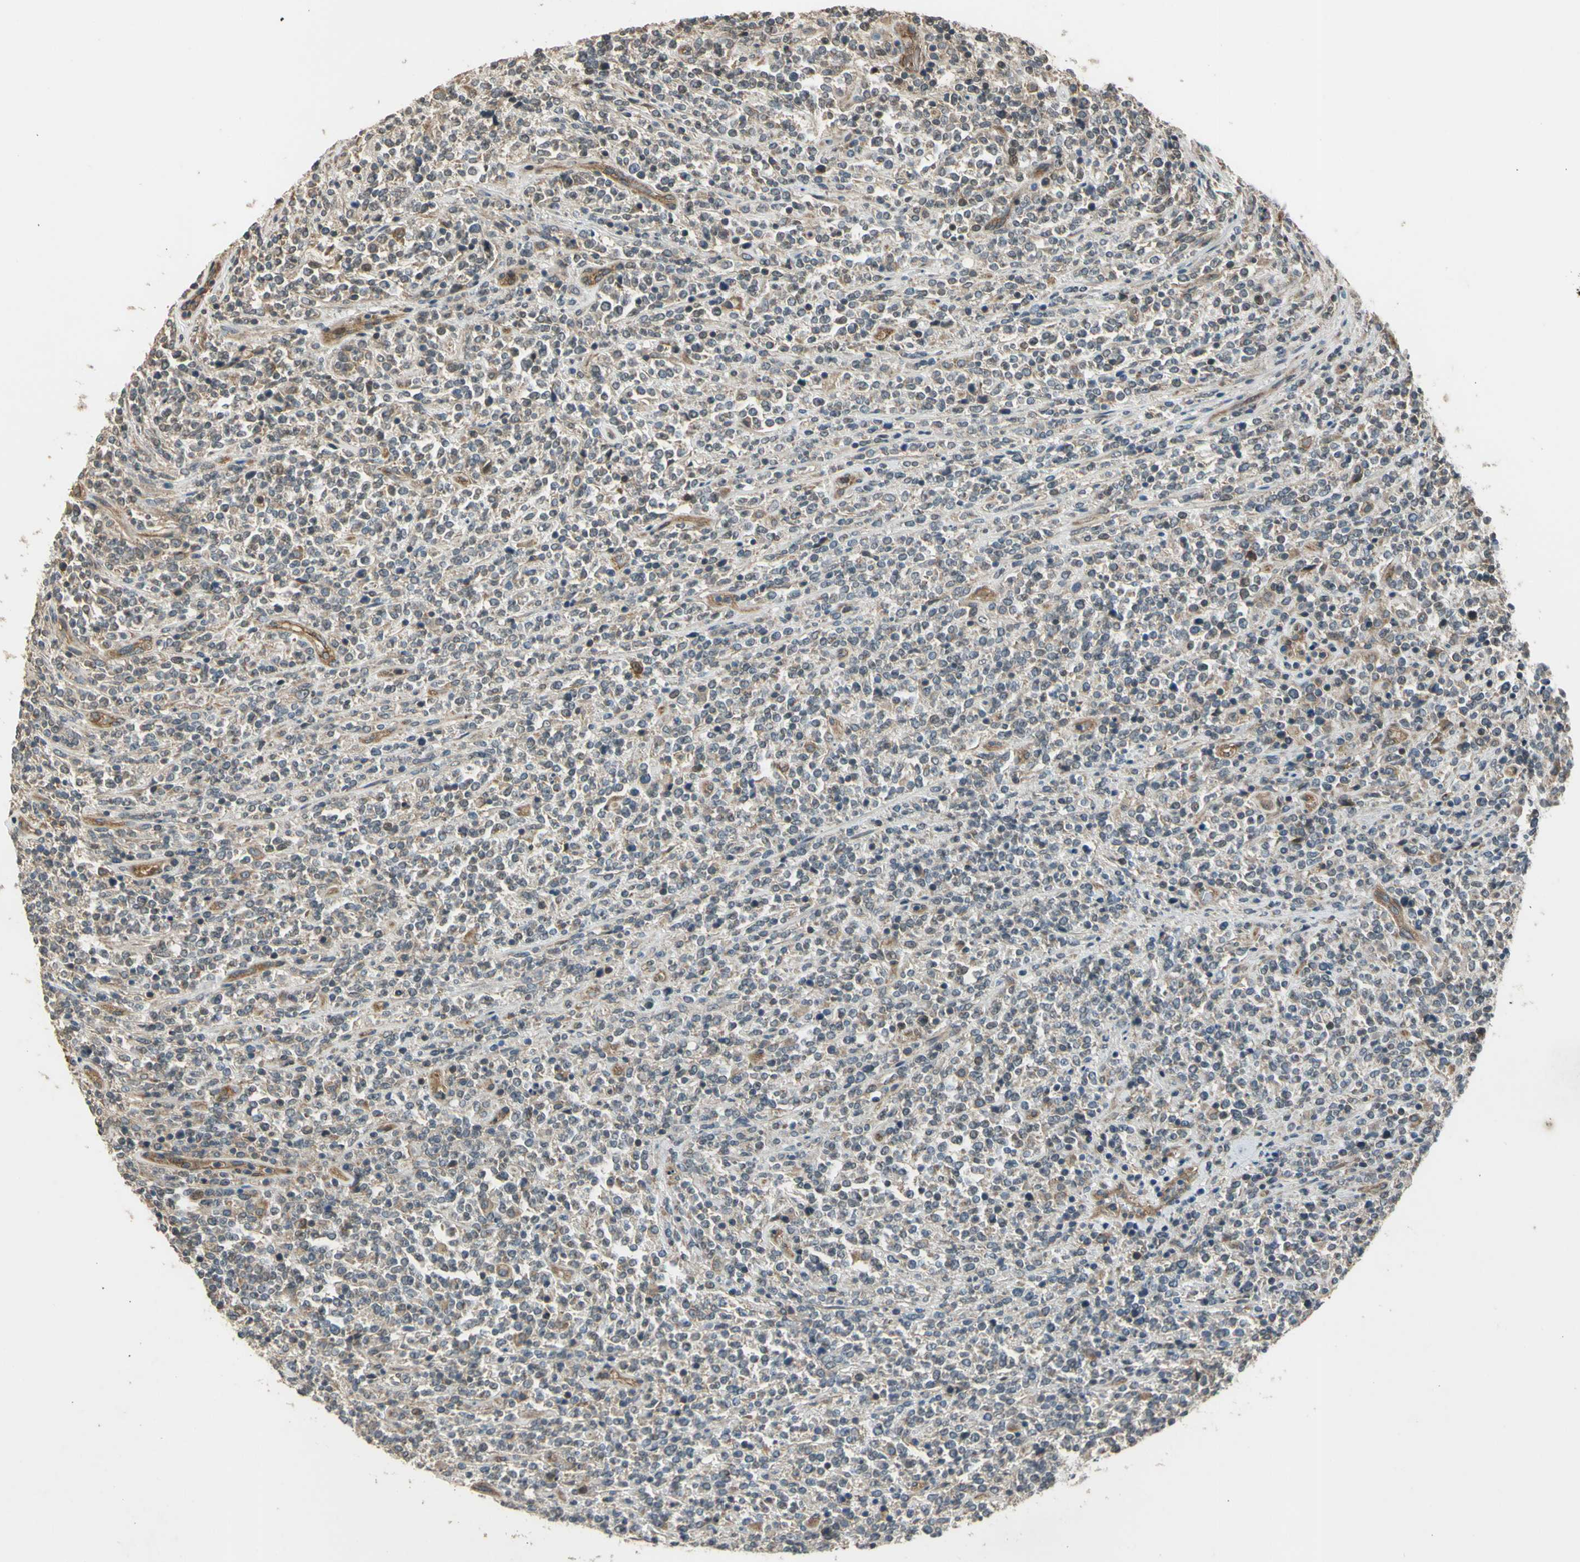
{"staining": {"intensity": "weak", "quantity": "25%-75%", "location": "cytoplasmic/membranous"}, "tissue": "lymphoma", "cell_type": "Tumor cells", "image_type": "cancer", "snomed": [{"axis": "morphology", "description": "Malignant lymphoma, non-Hodgkin's type, High grade"}, {"axis": "topography", "description": "Soft tissue"}], "caption": "This is a micrograph of IHC staining of lymphoma, which shows weak expression in the cytoplasmic/membranous of tumor cells.", "gene": "EFNB2", "patient": {"sex": "male", "age": 18}}